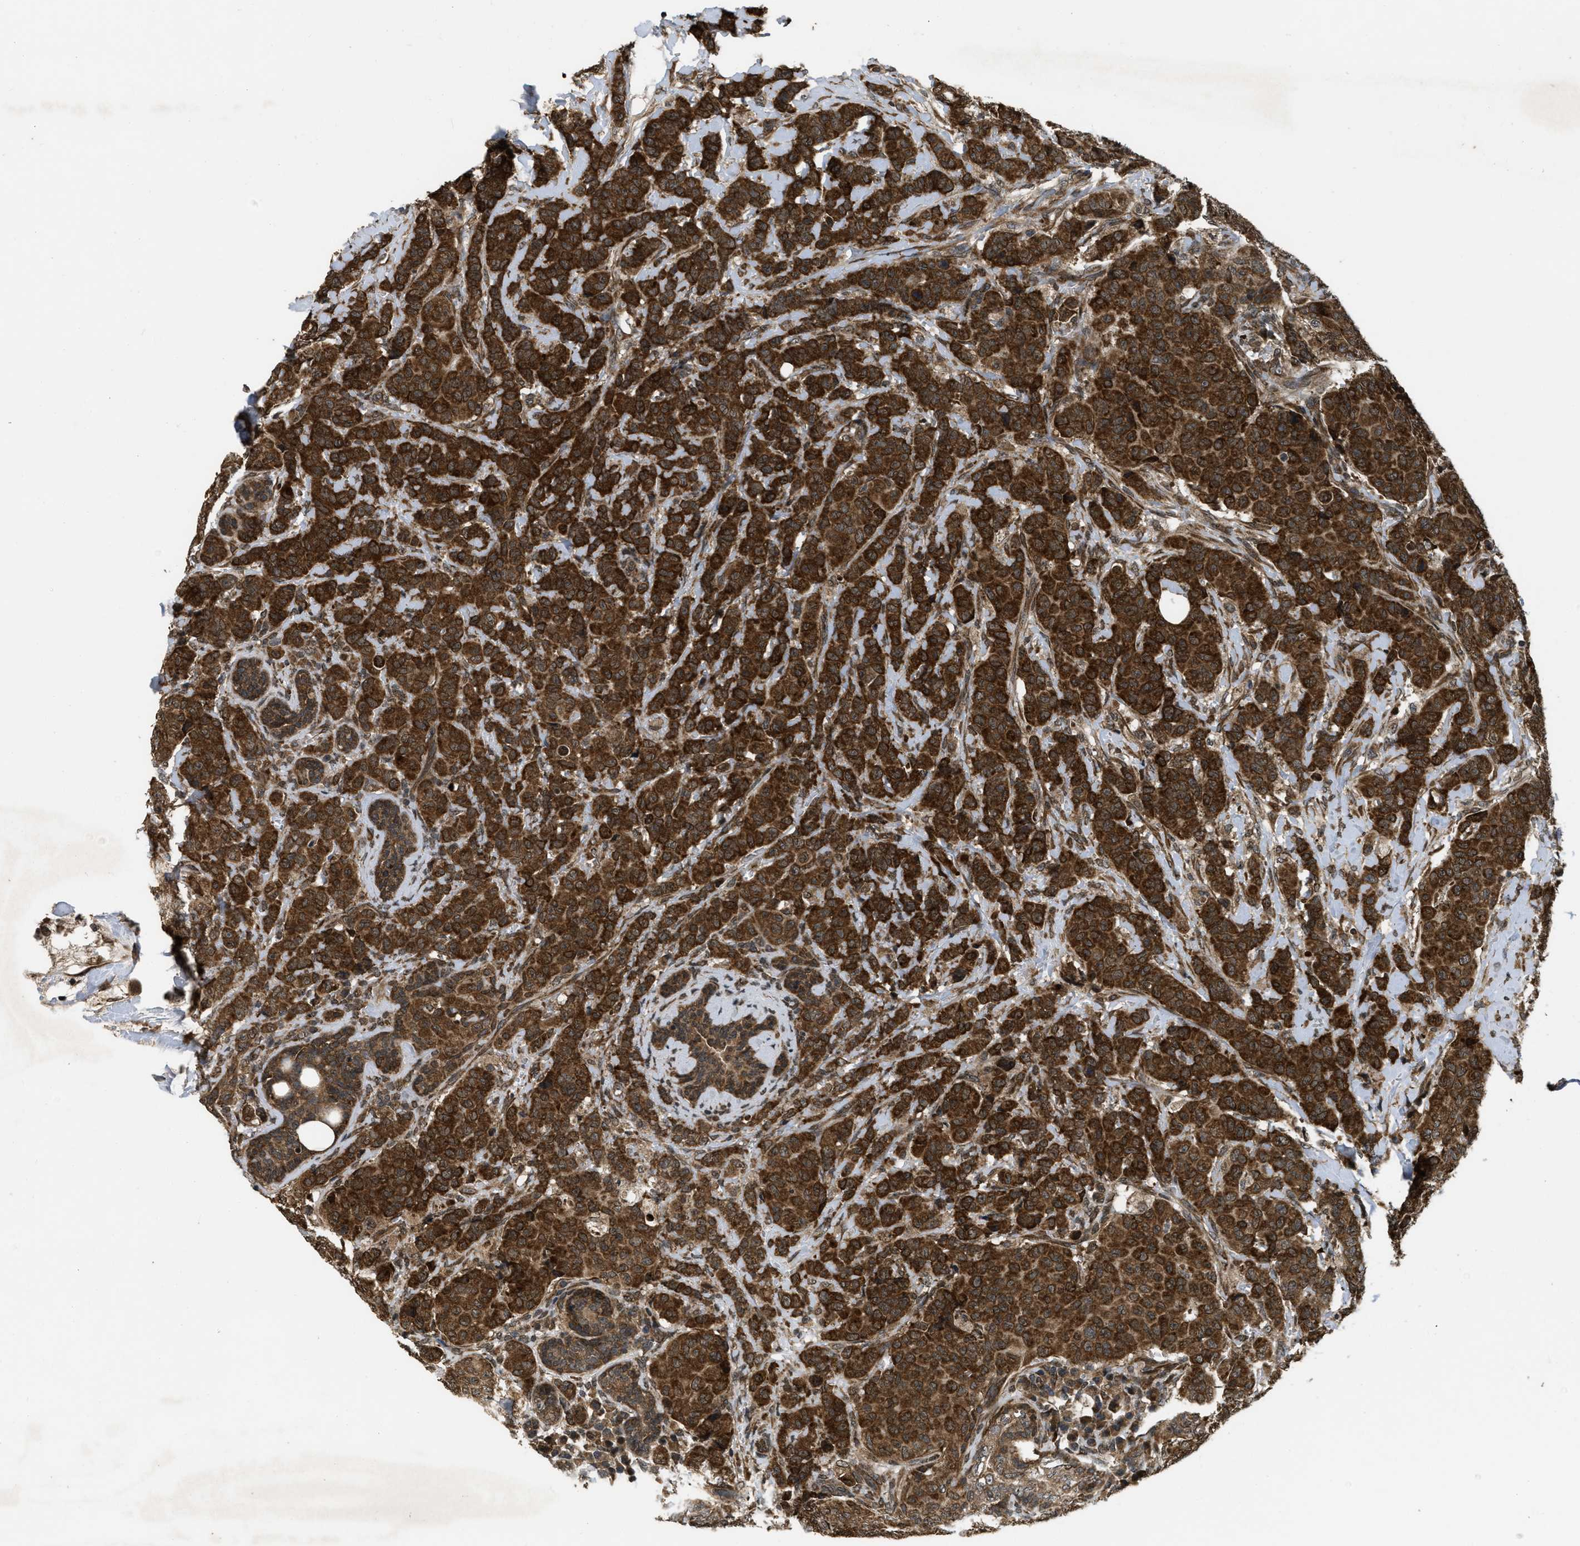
{"staining": {"intensity": "strong", "quantity": ">75%", "location": "cytoplasmic/membranous"}, "tissue": "breast cancer", "cell_type": "Tumor cells", "image_type": "cancer", "snomed": [{"axis": "morphology", "description": "Normal tissue, NOS"}, {"axis": "morphology", "description": "Duct carcinoma"}, {"axis": "topography", "description": "Breast"}], "caption": "Tumor cells demonstrate strong cytoplasmic/membranous expression in about >75% of cells in breast cancer (infiltrating ductal carcinoma).", "gene": "SPTLC1", "patient": {"sex": "female", "age": 40}}